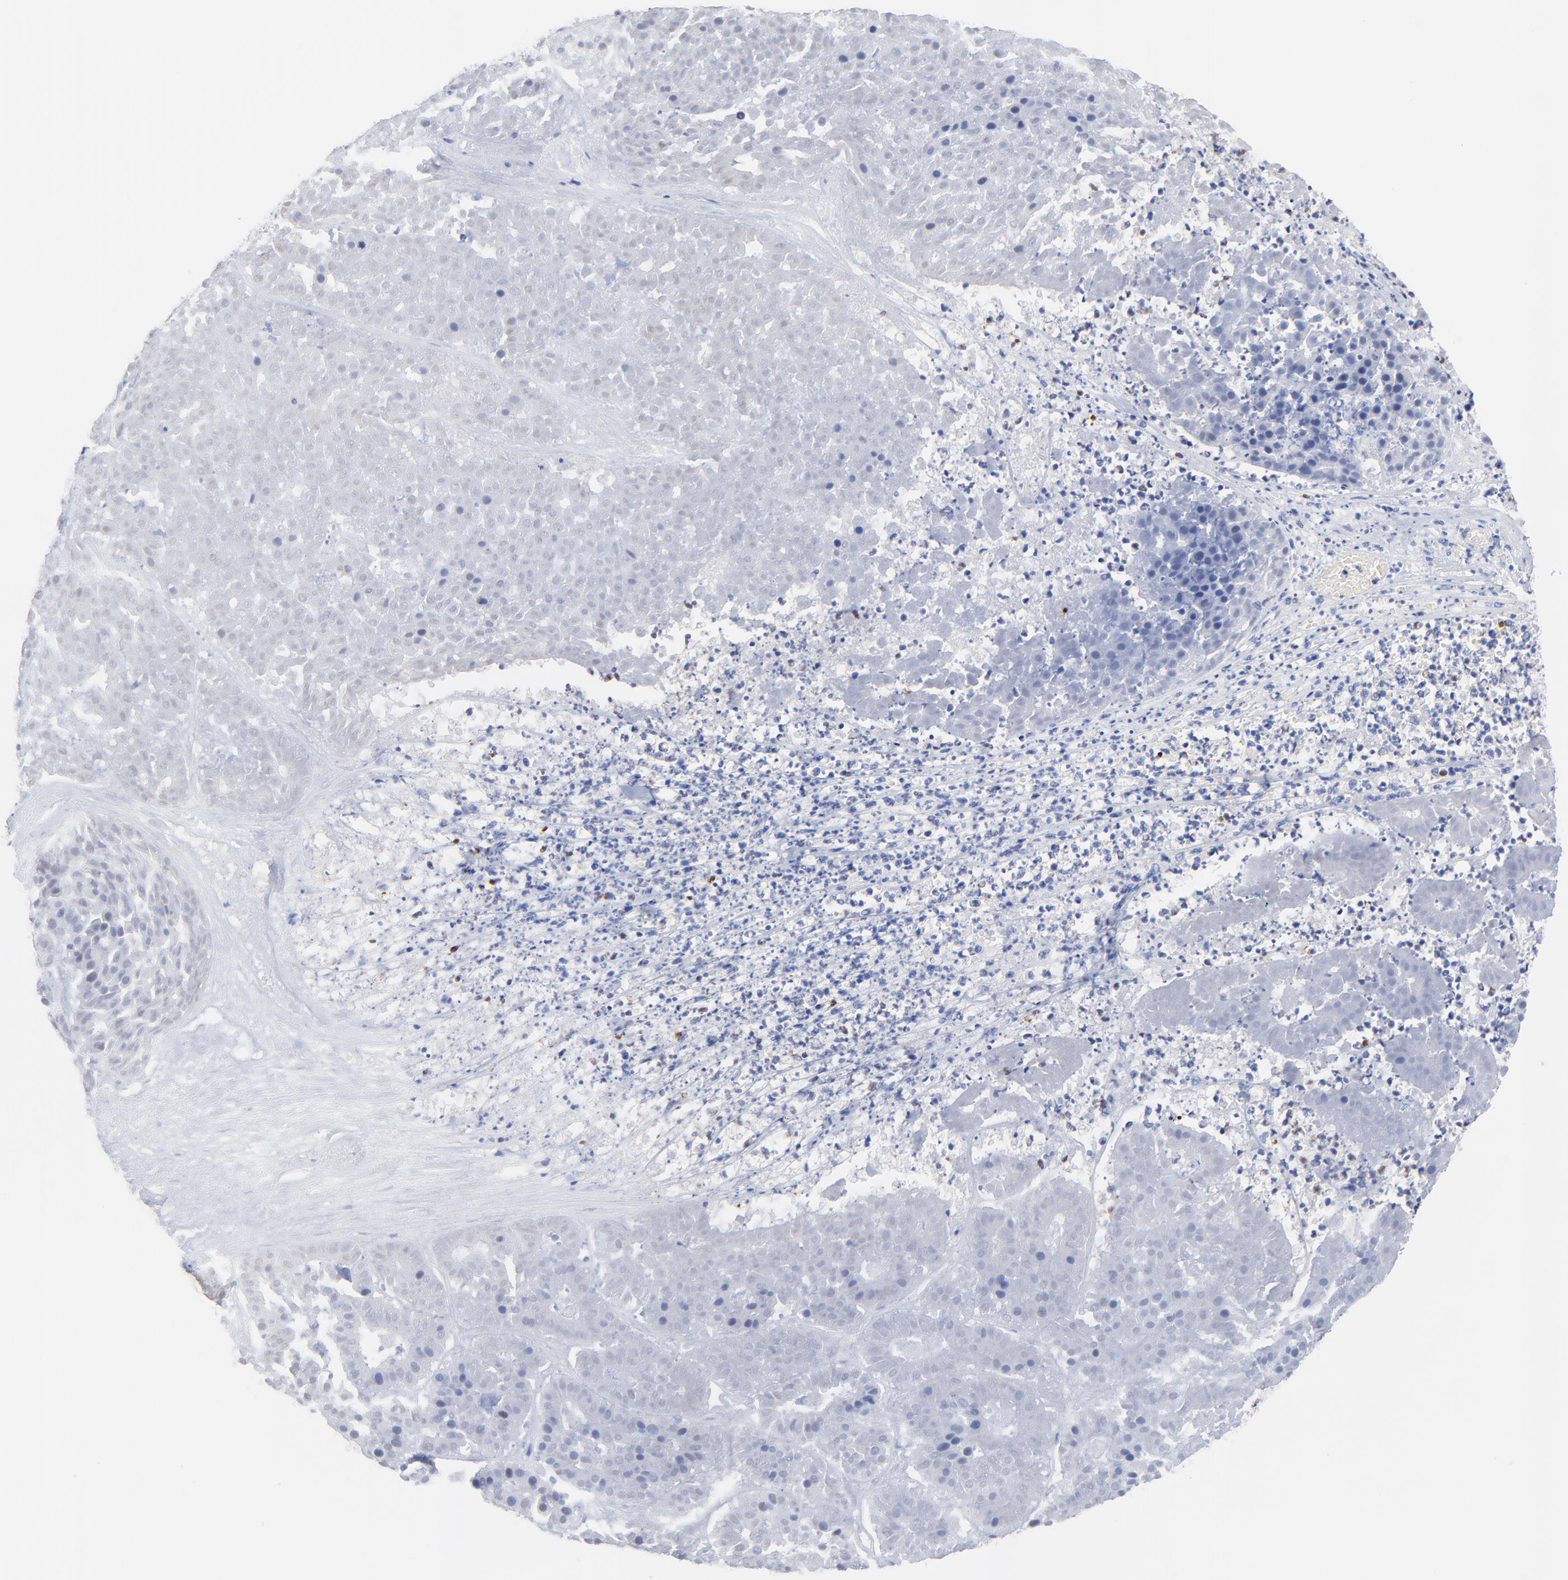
{"staining": {"intensity": "negative", "quantity": "none", "location": "none"}, "tissue": "pancreatic cancer", "cell_type": "Tumor cells", "image_type": "cancer", "snomed": [{"axis": "morphology", "description": "Adenocarcinoma, NOS"}, {"axis": "topography", "description": "Pancreas"}], "caption": "An immunohistochemistry micrograph of adenocarcinoma (pancreatic) is shown. There is no staining in tumor cells of adenocarcinoma (pancreatic). Nuclei are stained in blue.", "gene": "FBXO10", "patient": {"sex": "male", "age": 50}}